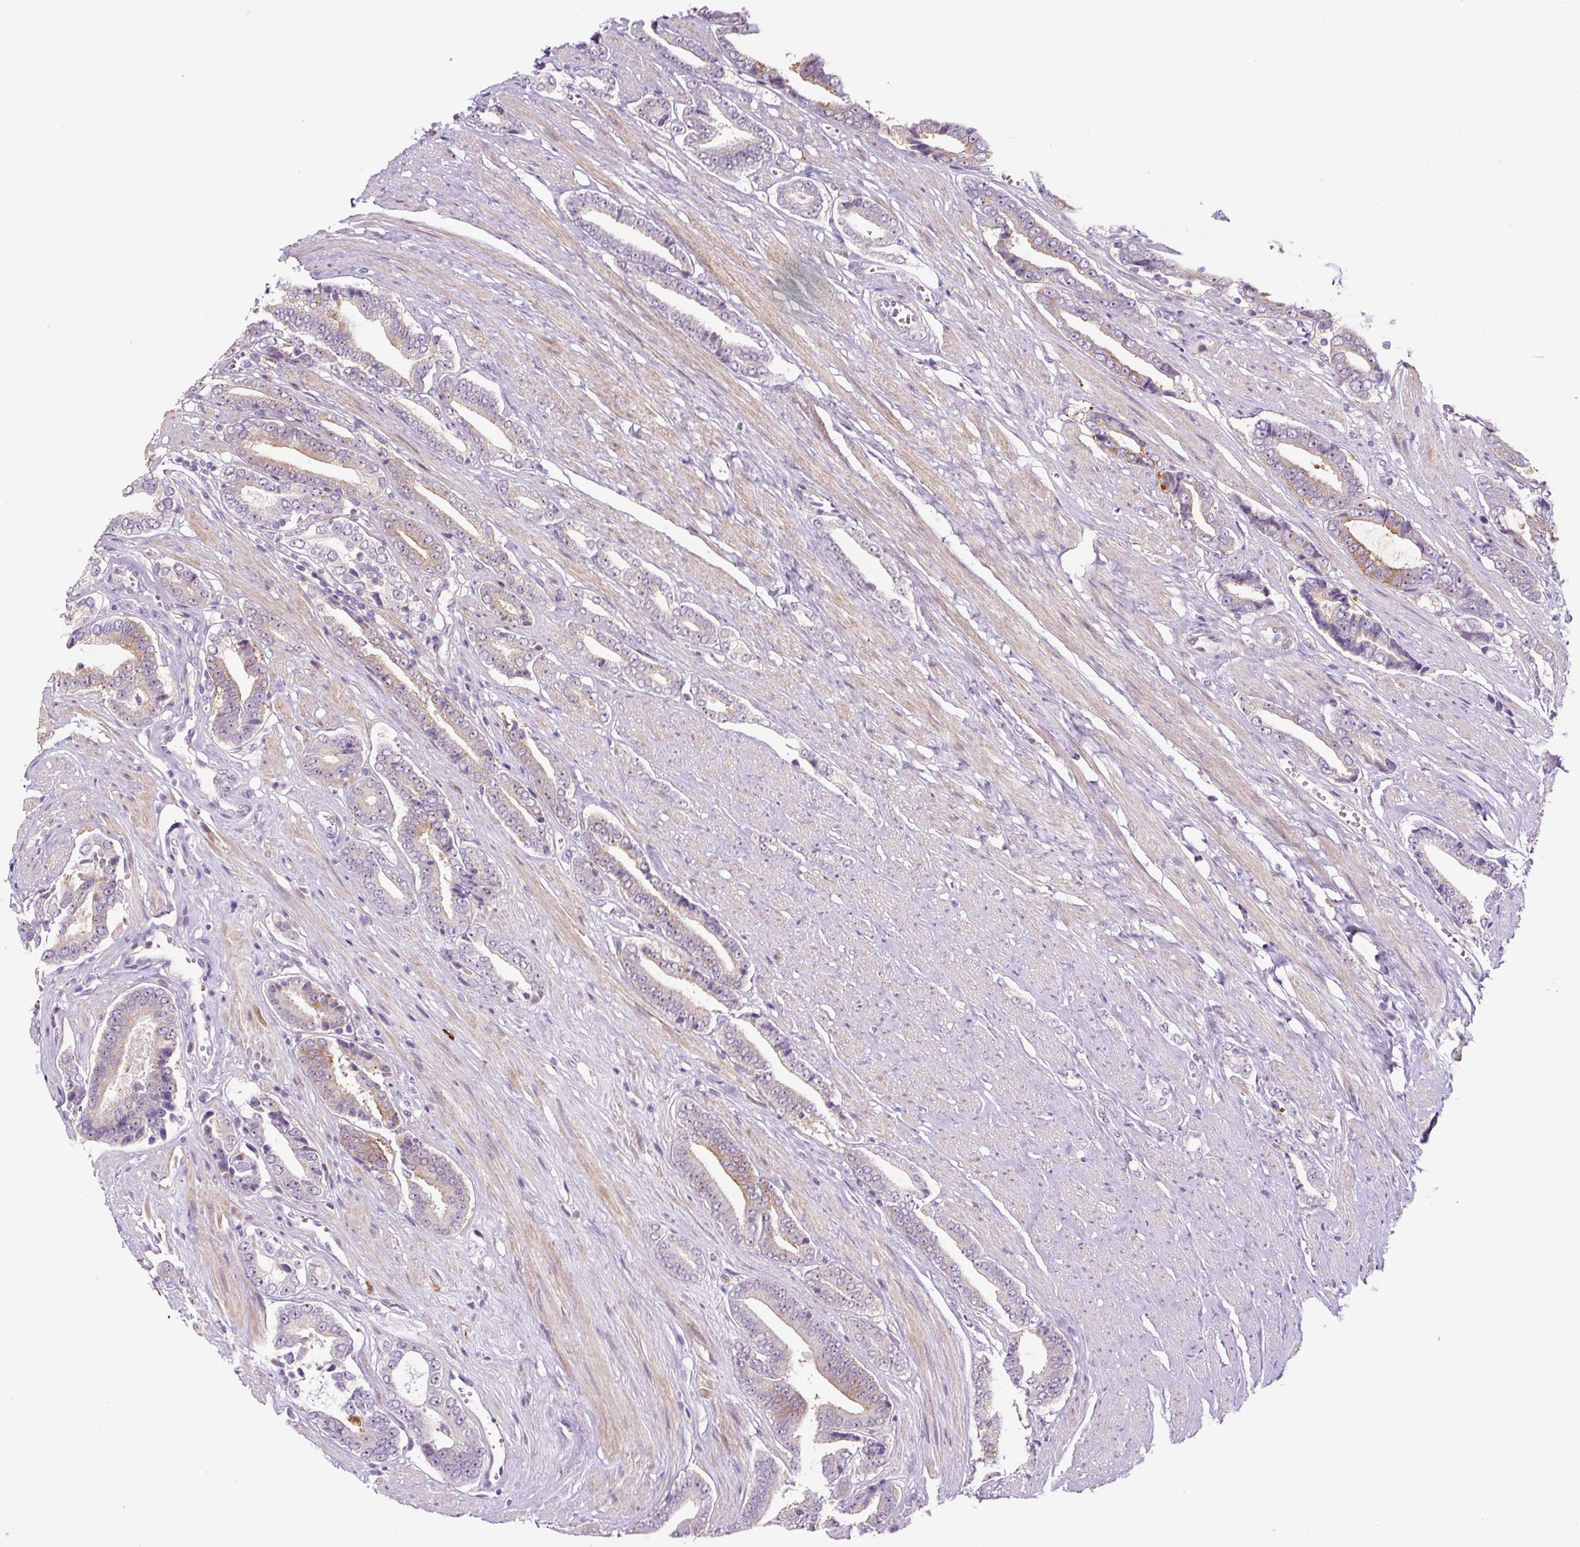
{"staining": {"intensity": "weak", "quantity": "<25%", "location": "cytoplasmic/membranous"}, "tissue": "prostate cancer", "cell_type": "Tumor cells", "image_type": "cancer", "snomed": [{"axis": "morphology", "description": "Adenocarcinoma, NOS"}, {"axis": "topography", "description": "Prostate and seminal vesicle, NOS"}], "caption": "Prostate cancer (adenocarcinoma) was stained to show a protein in brown. There is no significant expression in tumor cells. (DAB (3,3'-diaminobenzidine) IHC, high magnification).", "gene": "FUT10", "patient": {"sex": "male", "age": 76}}